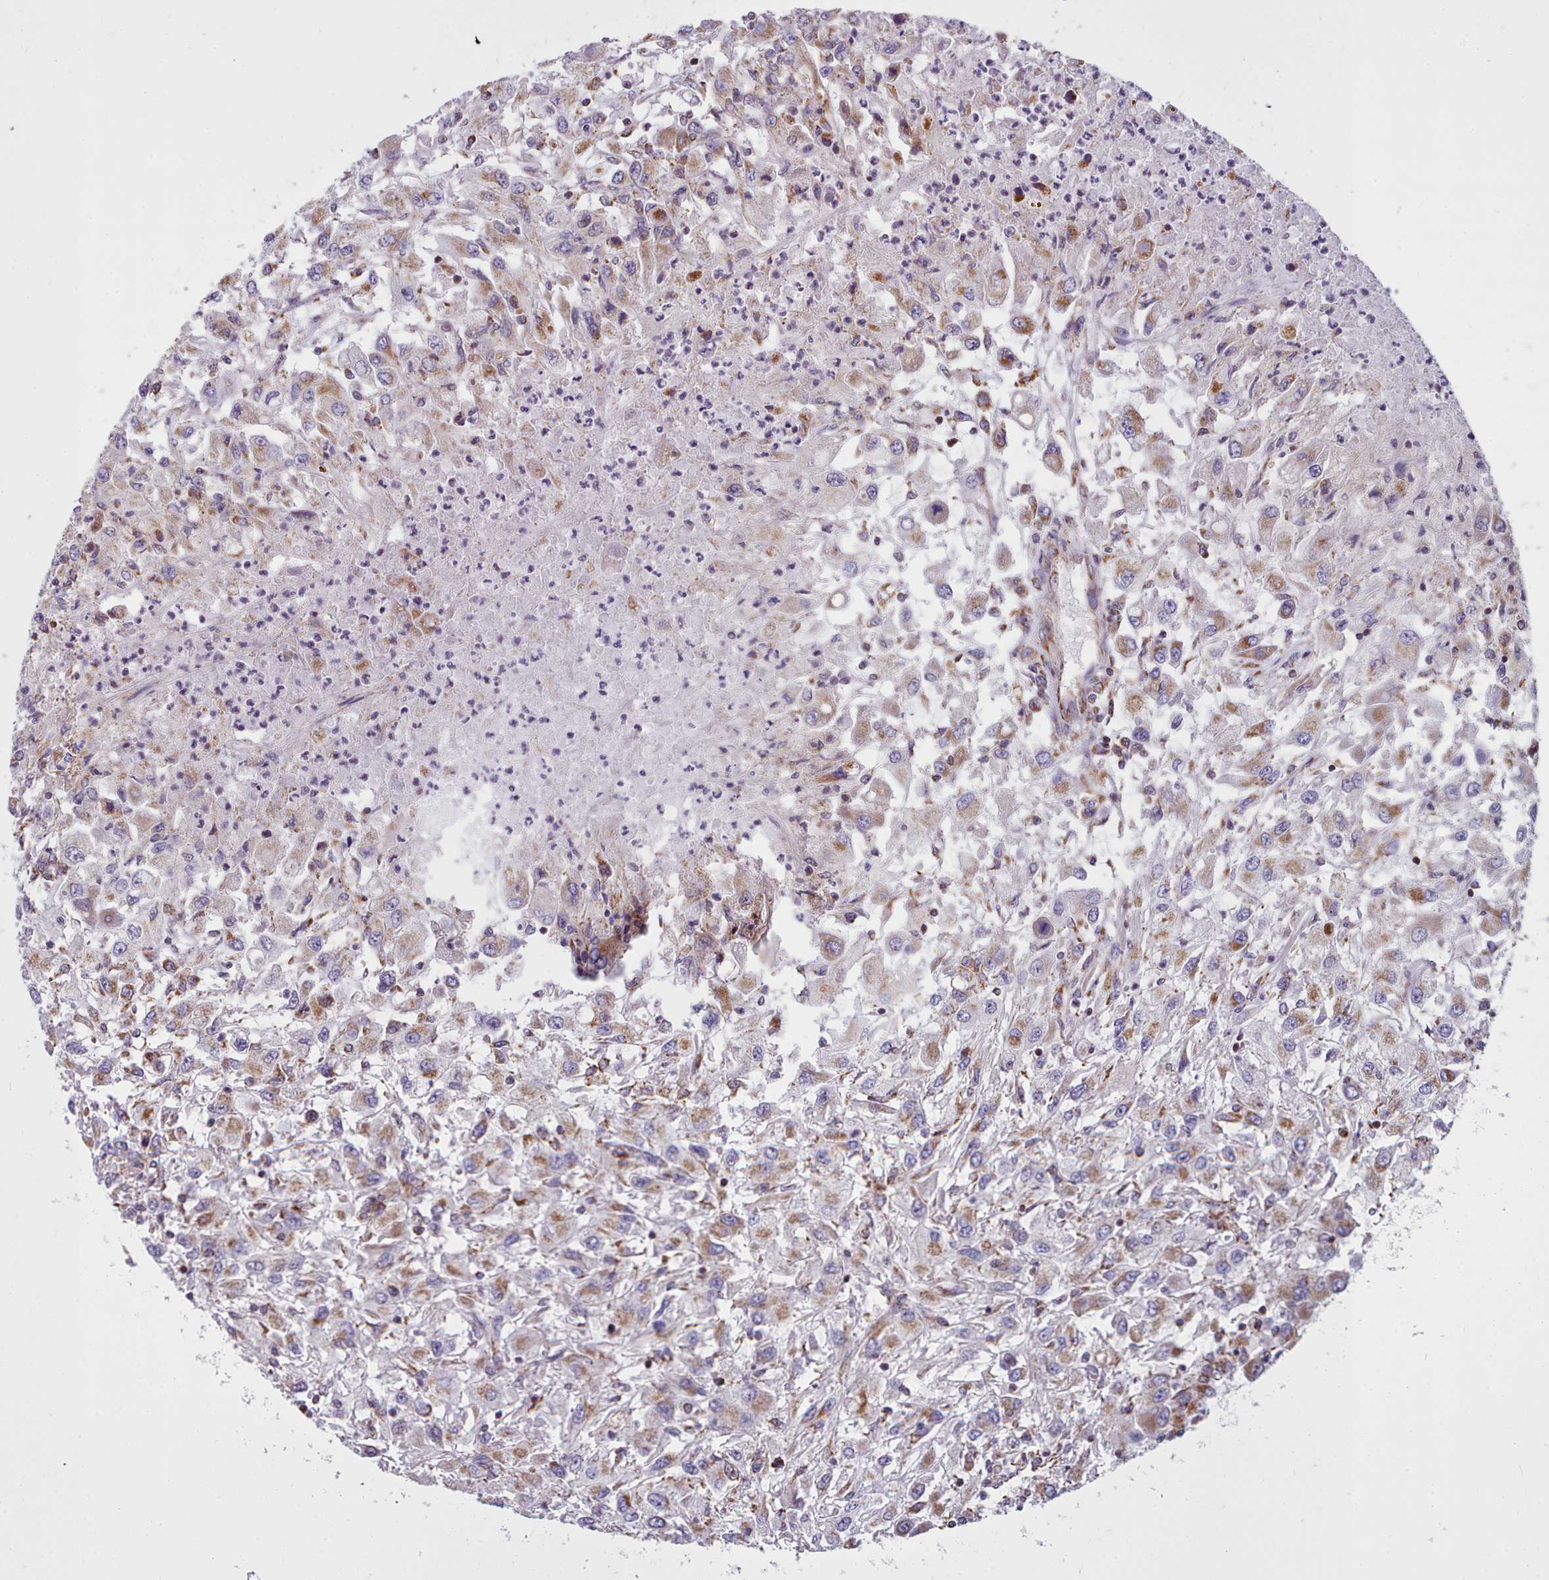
{"staining": {"intensity": "moderate", "quantity": "25%-75%", "location": "cytoplasmic/membranous"}, "tissue": "renal cancer", "cell_type": "Tumor cells", "image_type": "cancer", "snomed": [{"axis": "morphology", "description": "Adenocarcinoma, NOS"}, {"axis": "topography", "description": "Kidney"}], "caption": "DAB (3,3'-diaminobenzidine) immunohistochemical staining of human renal cancer (adenocarcinoma) reveals moderate cytoplasmic/membranous protein staining in approximately 25%-75% of tumor cells. The staining was performed using DAB to visualize the protein expression in brown, while the nuclei were stained in blue with hematoxylin (Magnification: 20x).", "gene": "SRP54", "patient": {"sex": "female", "age": 67}}